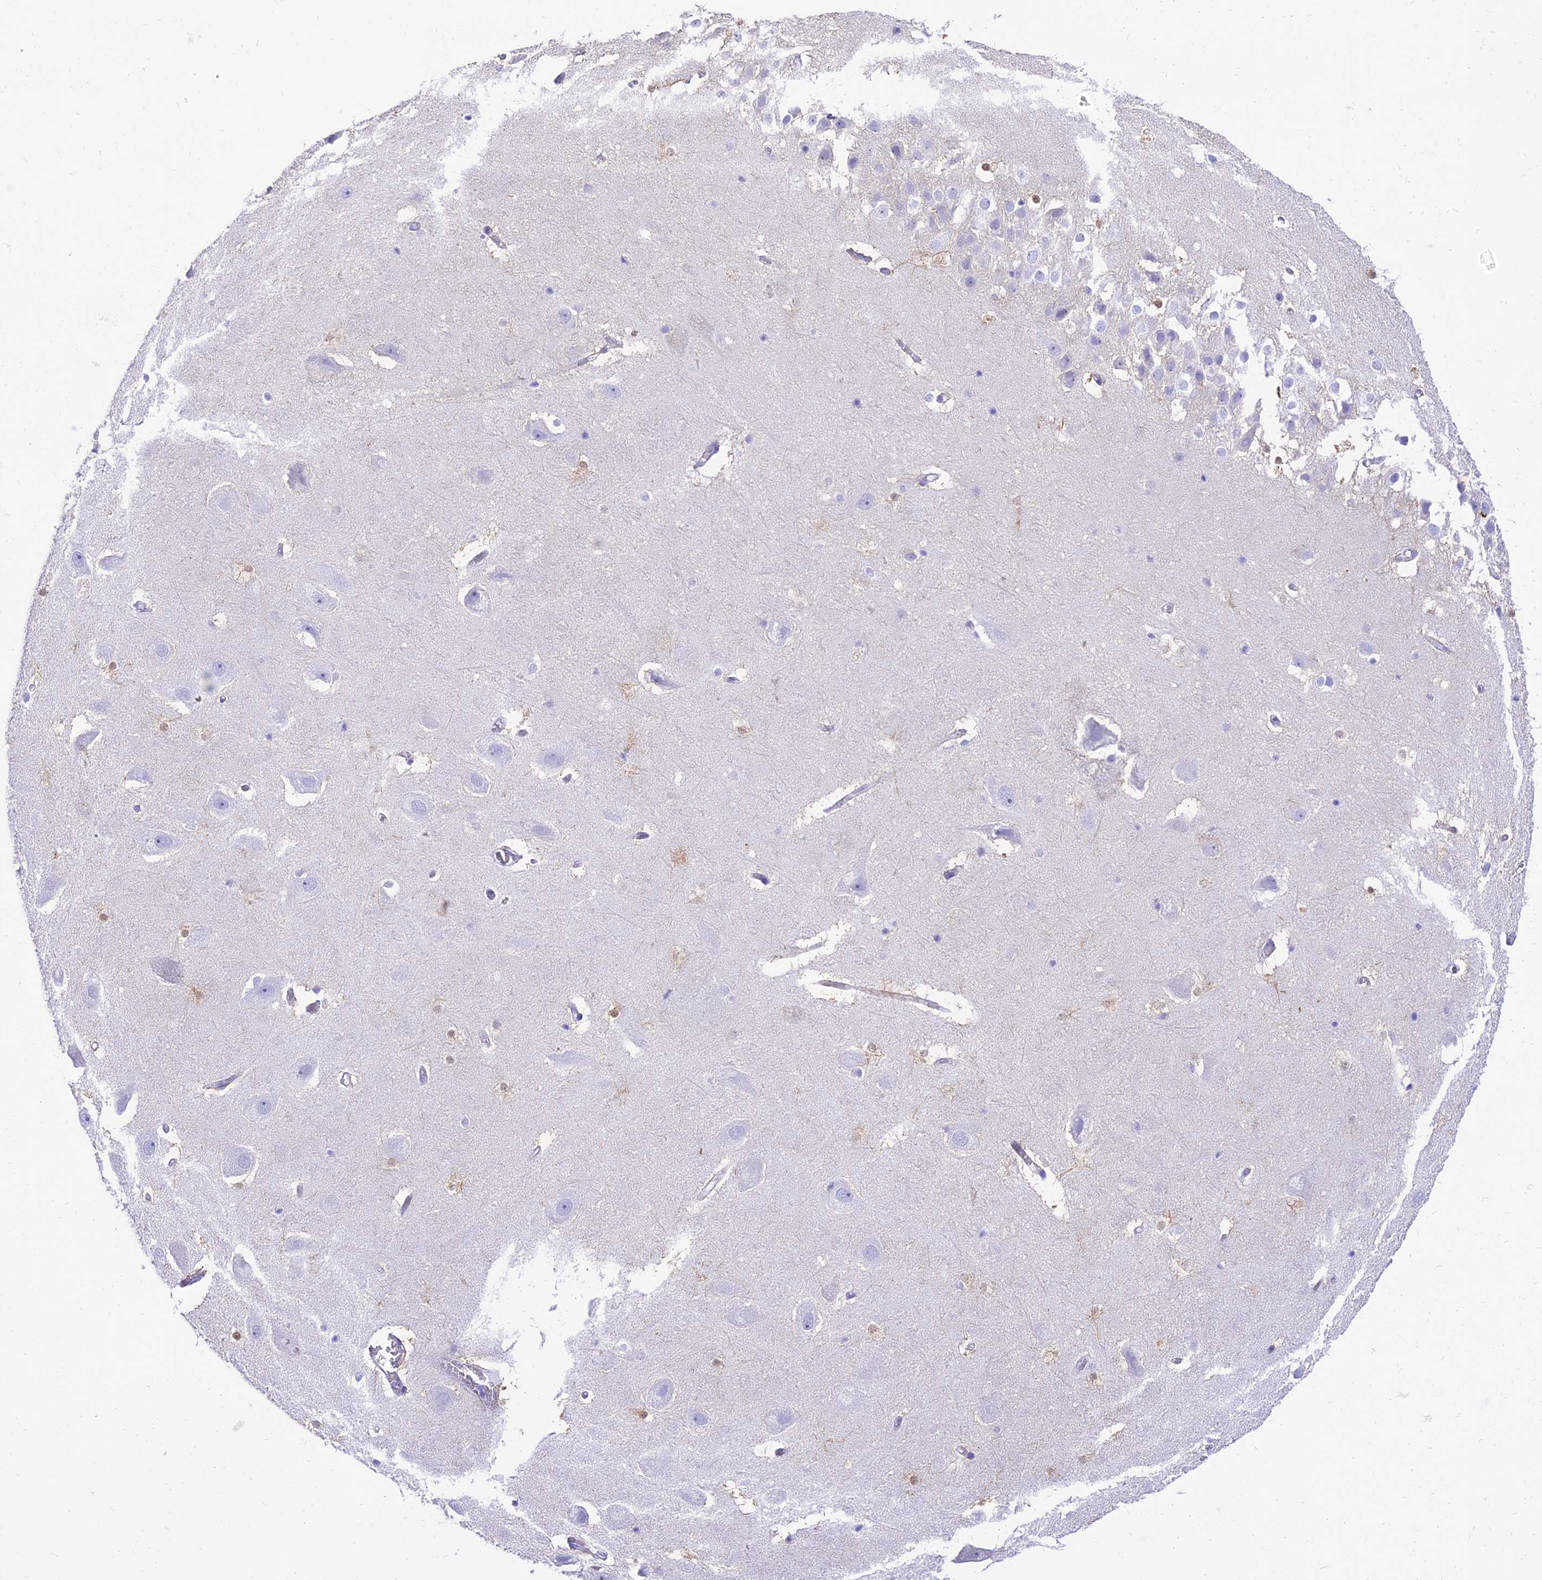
{"staining": {"intensity": "negative", "quantity": "none", "location": "none"}, "tissue": "hippocampus", "cell_type": "Glial cells", "image_type": "normal", "snomed": [{"axis": "morphology", "description": "Normal tissue, NOS"}, {"axis": "topography", "description": "Hippocampus"}], "caption": "This micrograph is of unremarkable hippocampus stained with immunohistochemistry to label a protein in brown with the nuclei are counter-stained blue. There is no expression in glial cells. Brightfield microscopy of immunohistochemistry stained with DAB (3,3'-diaminobenzidine) (brown) and hematoxylin (blue), captured at high magnification.", "gene": "TAC3", "patient": {"sex": "female", "age": 52}}